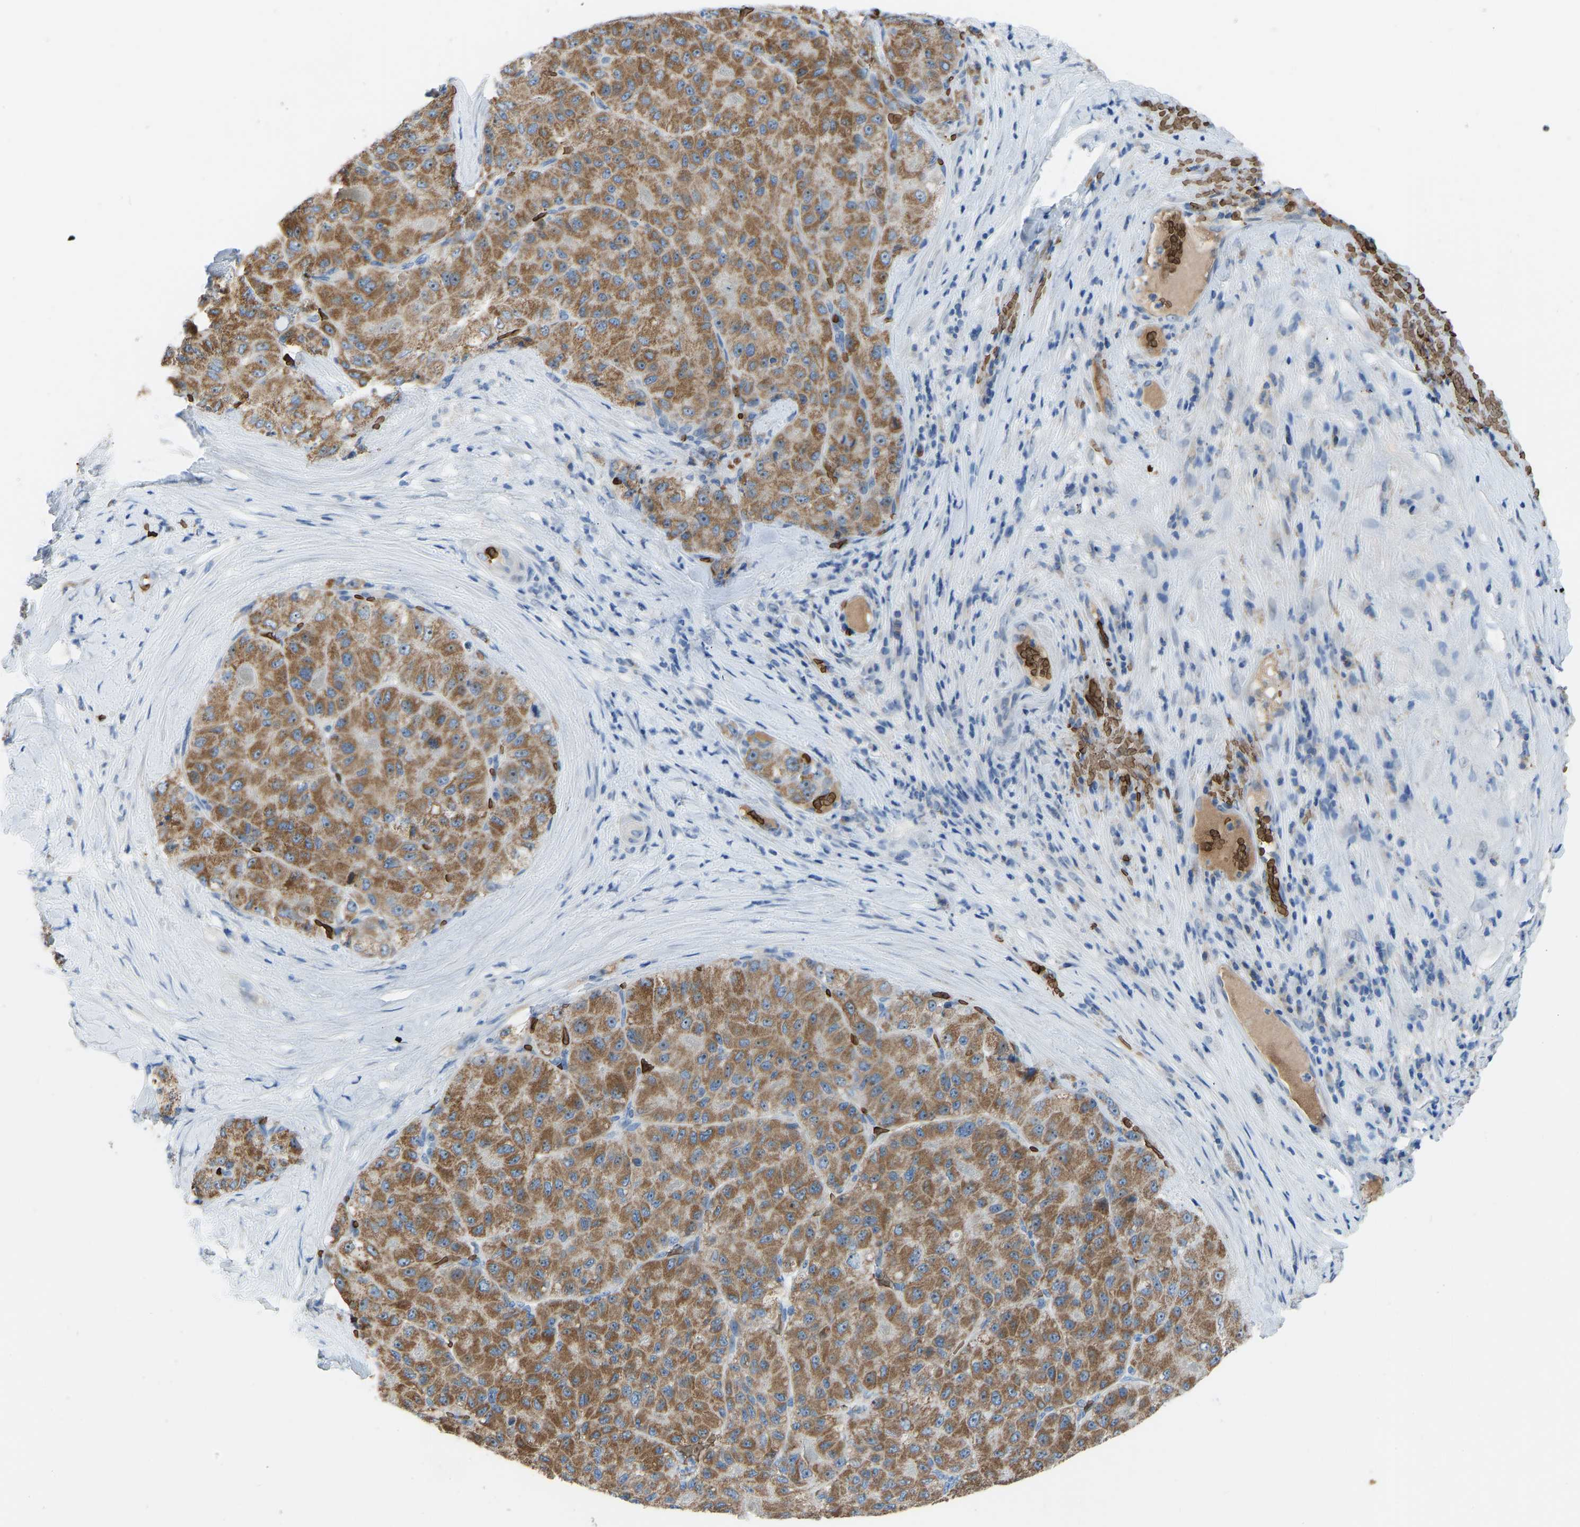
{"staining": {"intensity": "moderate", "quantity": ">75%", "location": "cytoplasmic/membranous"}, "tissue": "liver cancer", "cell_type": "Tumor cells", "image_type": "cancer", "snomed": [{"axis": "morphology", "description": "Carcinoma, Hepatocellular, NOS"}, {"axis": "topography", "description": "Liver"}], "caption": "Protein expression analysis of human liver cancer (hepatocellular carcinoma) reveals moderate cytoplasmic/membranous expression in approximately >75% of tumor cells.", "gene": "PIGS", "patient": {"sex": "male", "age": 80}}